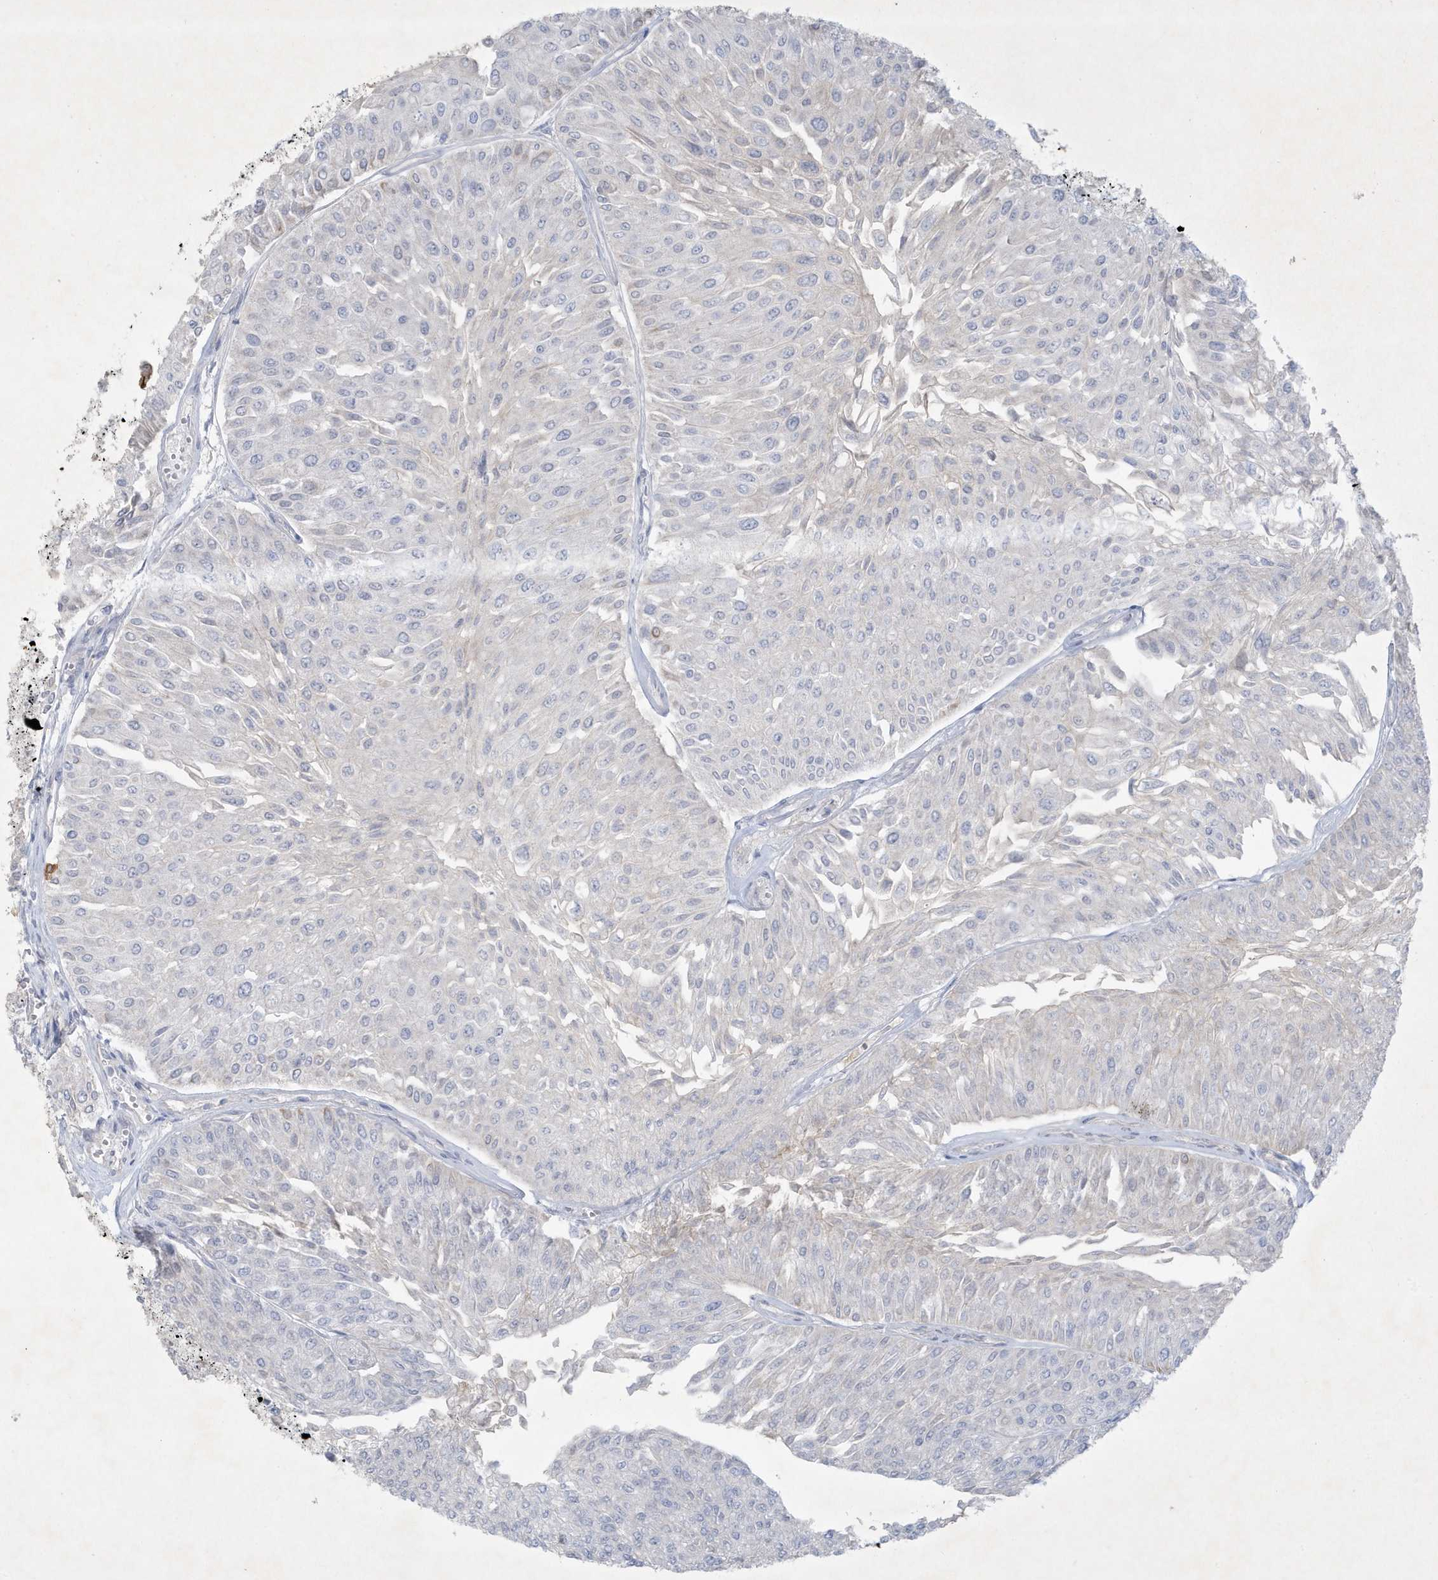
{"staining": {"intensity": "negative", "quantity": "none", "location": "none"}, "tissue": "urothelial cancer", "cell_type": "Tumor cells", "image_type": "cancer", "snomed": [{"axis": "morphology", "description": "Urothelial carcinoma, Low grade"}, {"axis": "topography", "description": "Urinary bladder"}], "caption": "An immunohistochemistry image of urothelial carcinoma (low-grade) is shown. There is no staining in tumor cells of urothelial carcinoma (low-grade). (Brightfield microscopy of DAB immunohistochemistry at high magnification).", "gene": "CCDC24", "patient": {"sex": "male", "age": 67}}